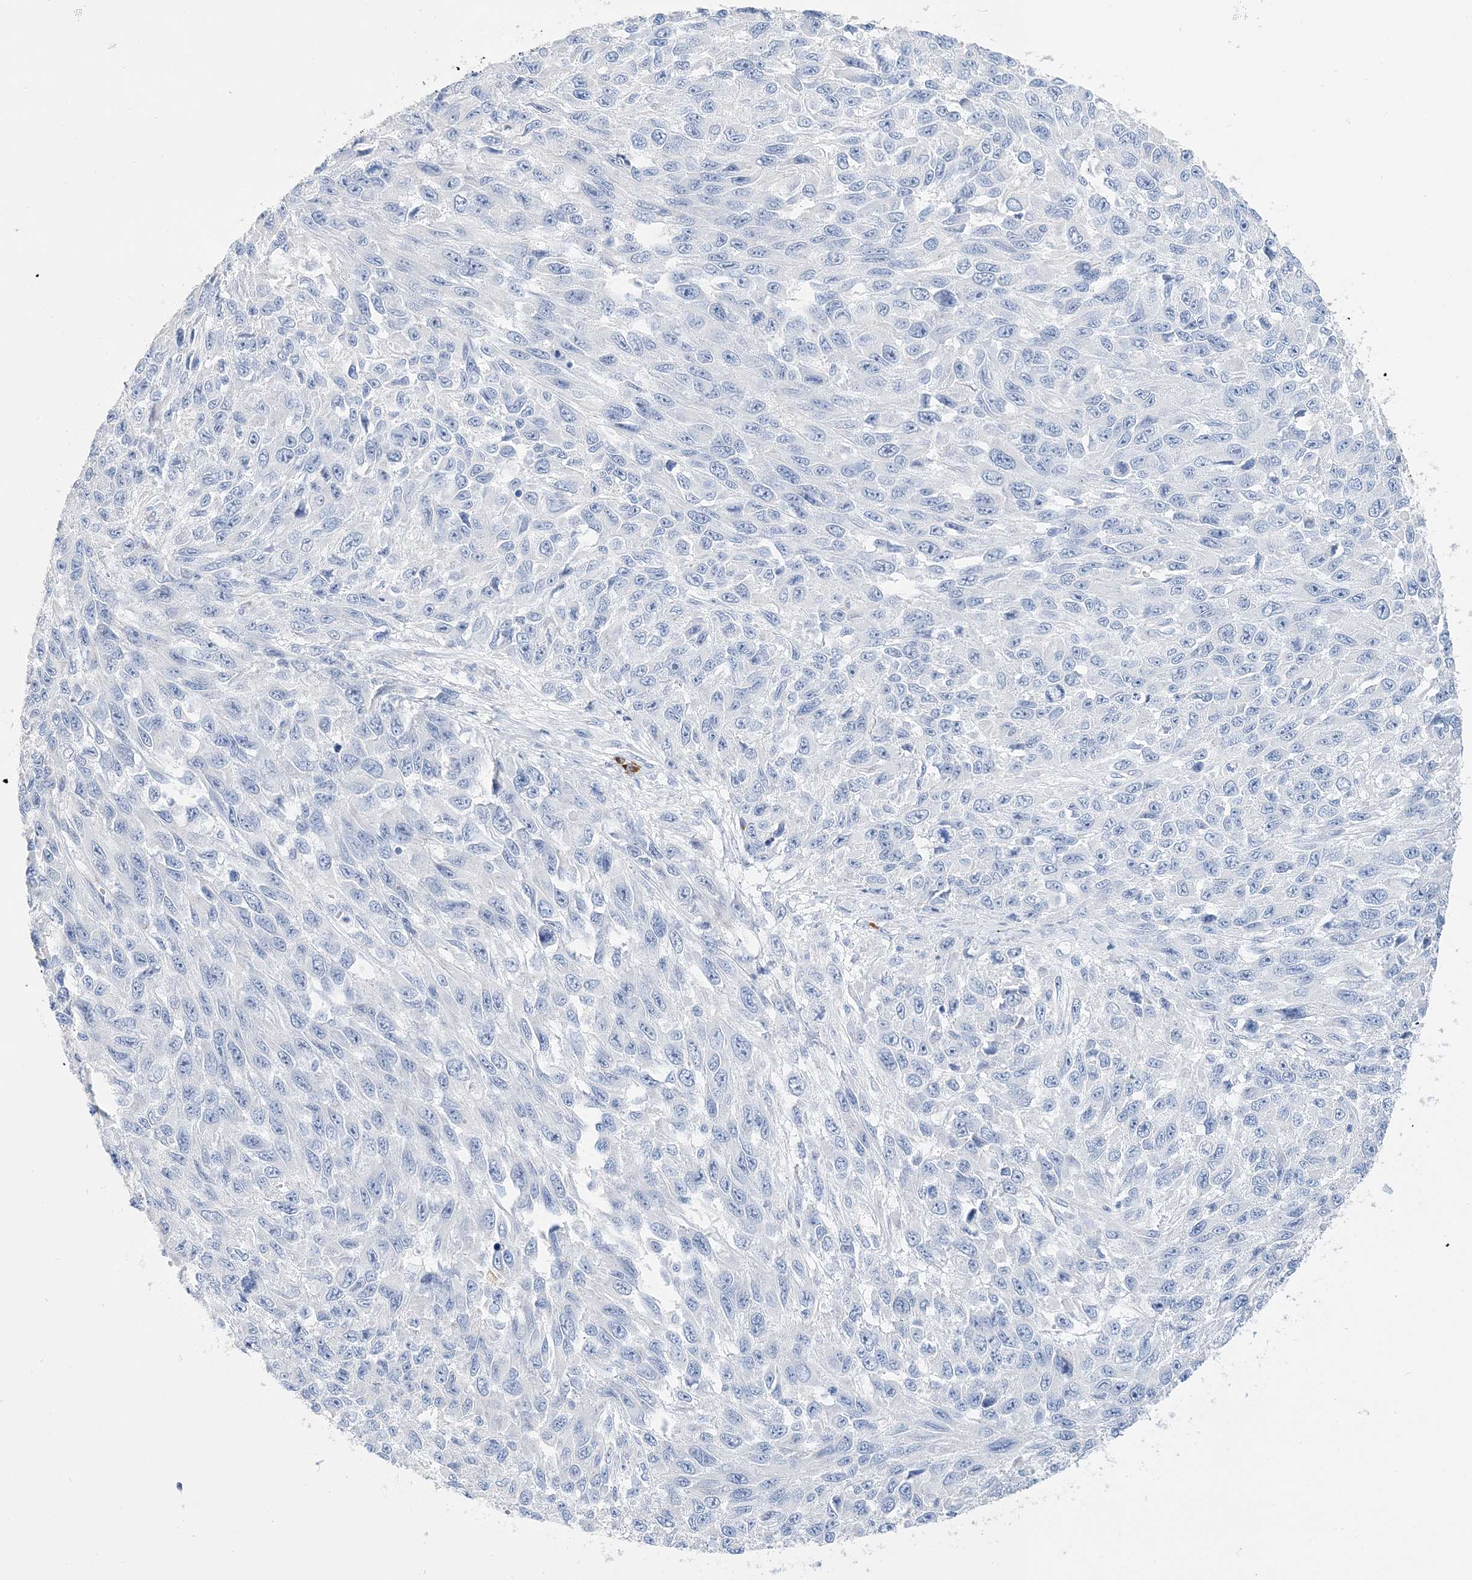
{"staining": {"intensity": "negative", "quantity": "none", "location": "none"}, "tissue": "melanoma", "cell_type": "Tumor cells", "image_type": "cancer", "snomed": [{"axis": "morphology", "description": "Malignant melanoma, NOS"}, {"axis": "topography", "description": "Skin"}], "caption": "Immunohistochemistry image of human melanoma stained for a protein (brown), which exhibits no positivity in tumor cells.", "gene": "TSPYL6", "patient": {"sex": "female", "age": 96}}